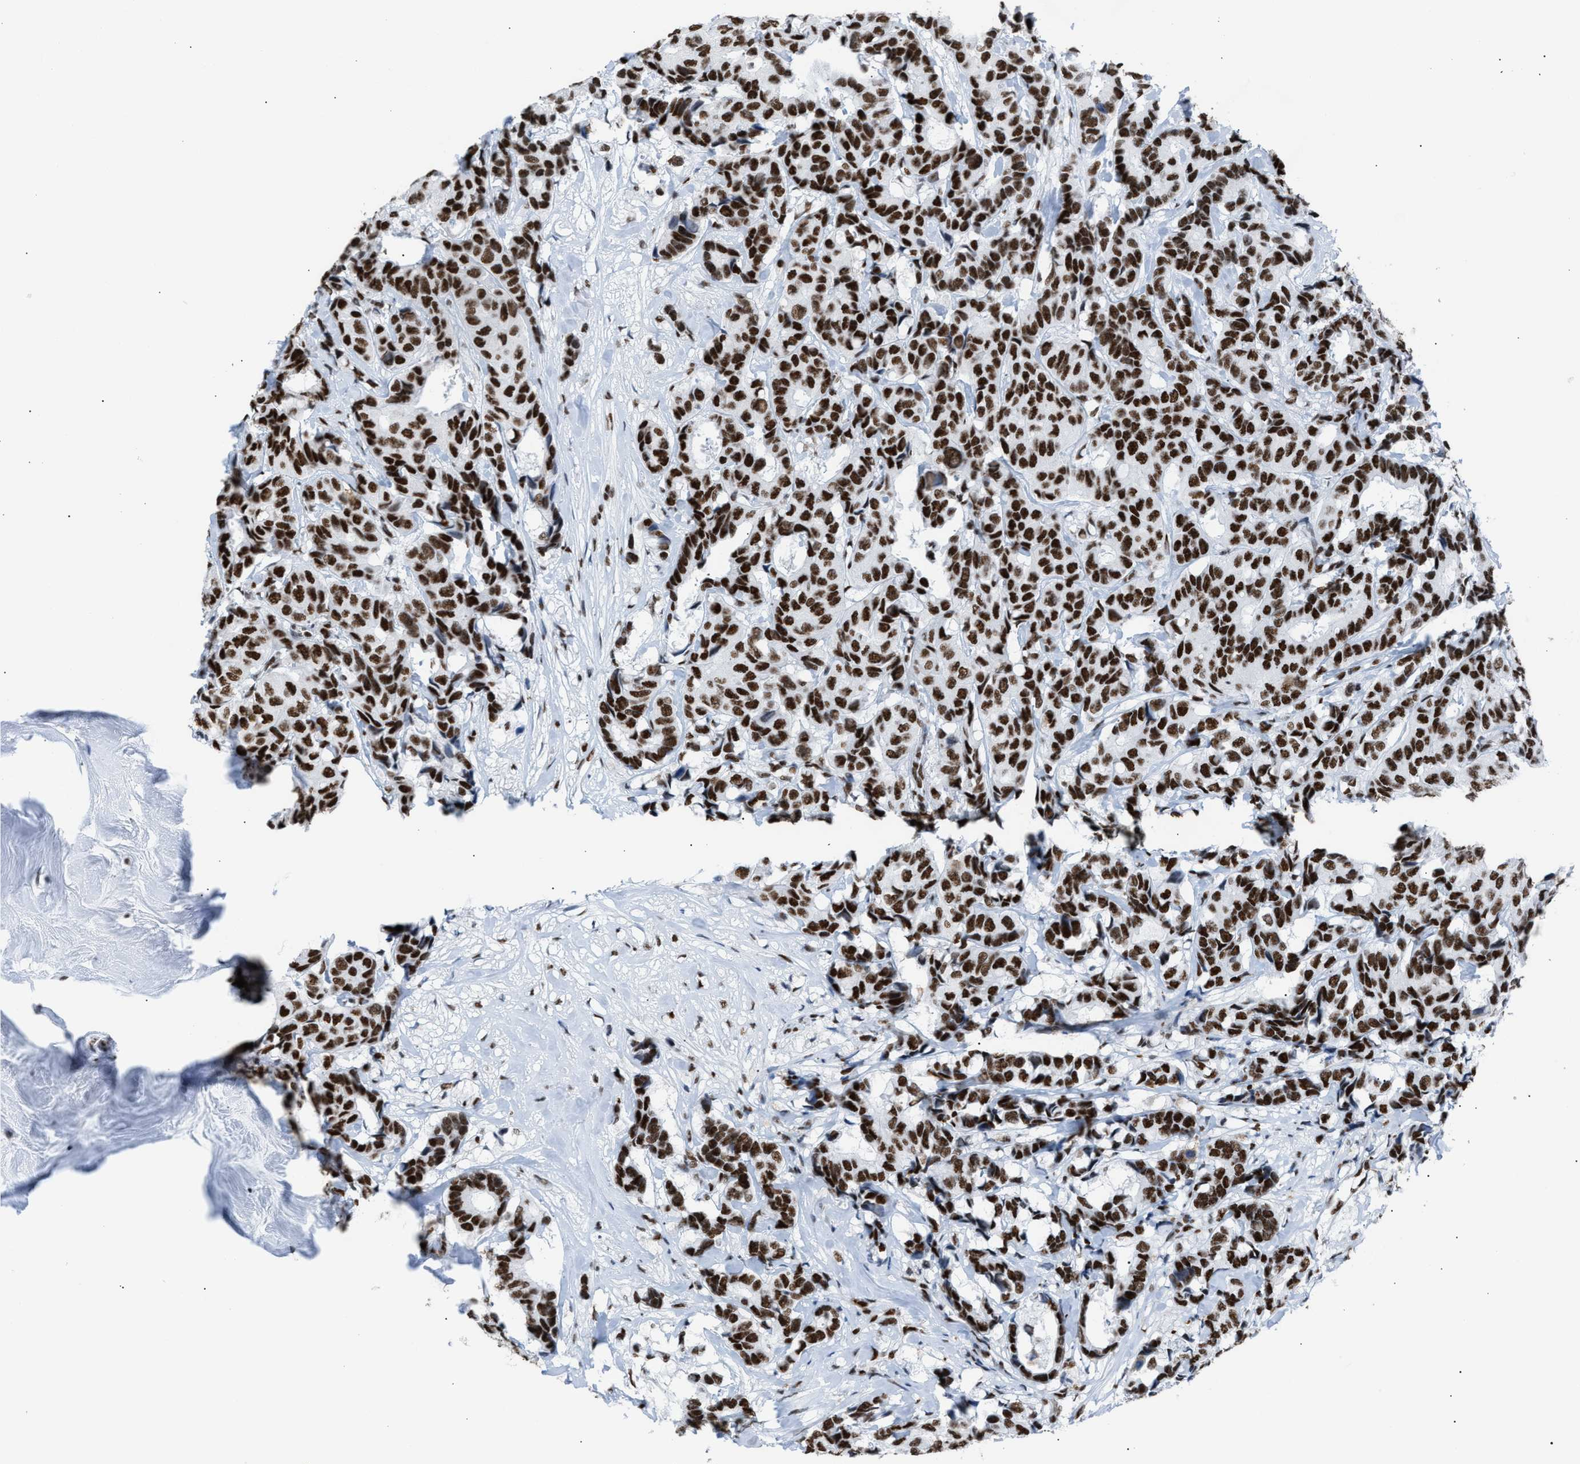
{"staining": {"intensity": "strong", "quantity": ">75%", "location": "nuclear"}, "tissue": "breast cancer", "cell_type": "Tumor cells", "image_type": "cancer", "snomed": [{"axis": "morphology", "description": "Duct carcinoma"}, {"axis": "topography", "description": "Breast"}], "caption": "This is an image of IHC staining of breast cancer, which shows strong positivity in the nuclear of tumor cells.", "gene": "CCAR2", "patient": {"sex": "female", "age": 87}}